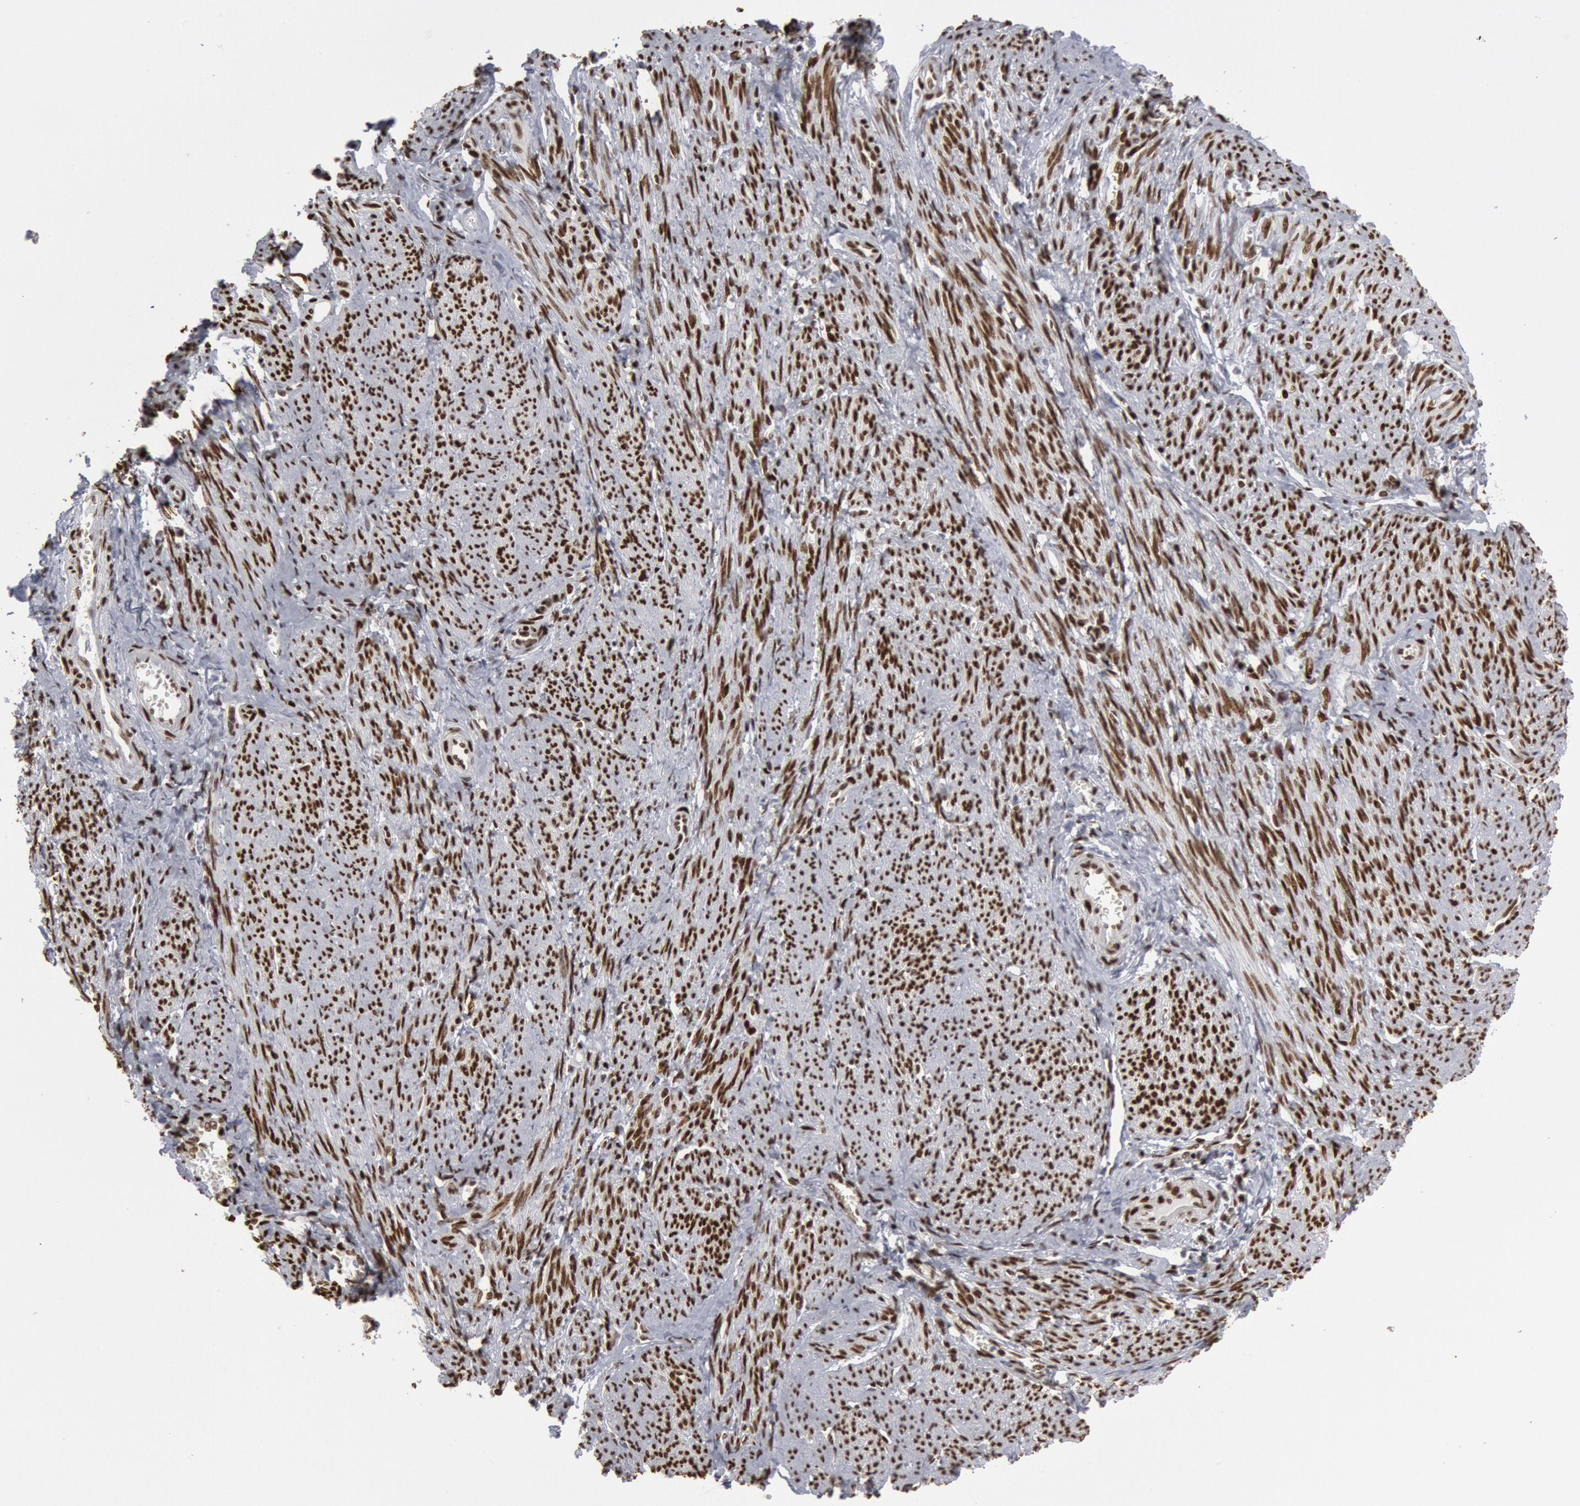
{"staining": {"intensity": "moderate", "quantity": ">75%", "location": "nuclear"}, "tissue": "smooth muscle", "cell_type": "Smooth muscle cells", "image_type": "normal", "snomed": [{"axis": "morphology", "description": "Normal tissue, NOS"}, {"axis": "topography", "description": "Smooth muscle"}, {"axis": "topography", "description": "Cervix"}], "caption": "Normal smooth muscle was stained to show a protein in brown. There is medium levels of moderate nuclear positivity in about >75% of smooth muscle cells.", "gene": "MECP2", "patient": {"sex": "female", "age": 70}}